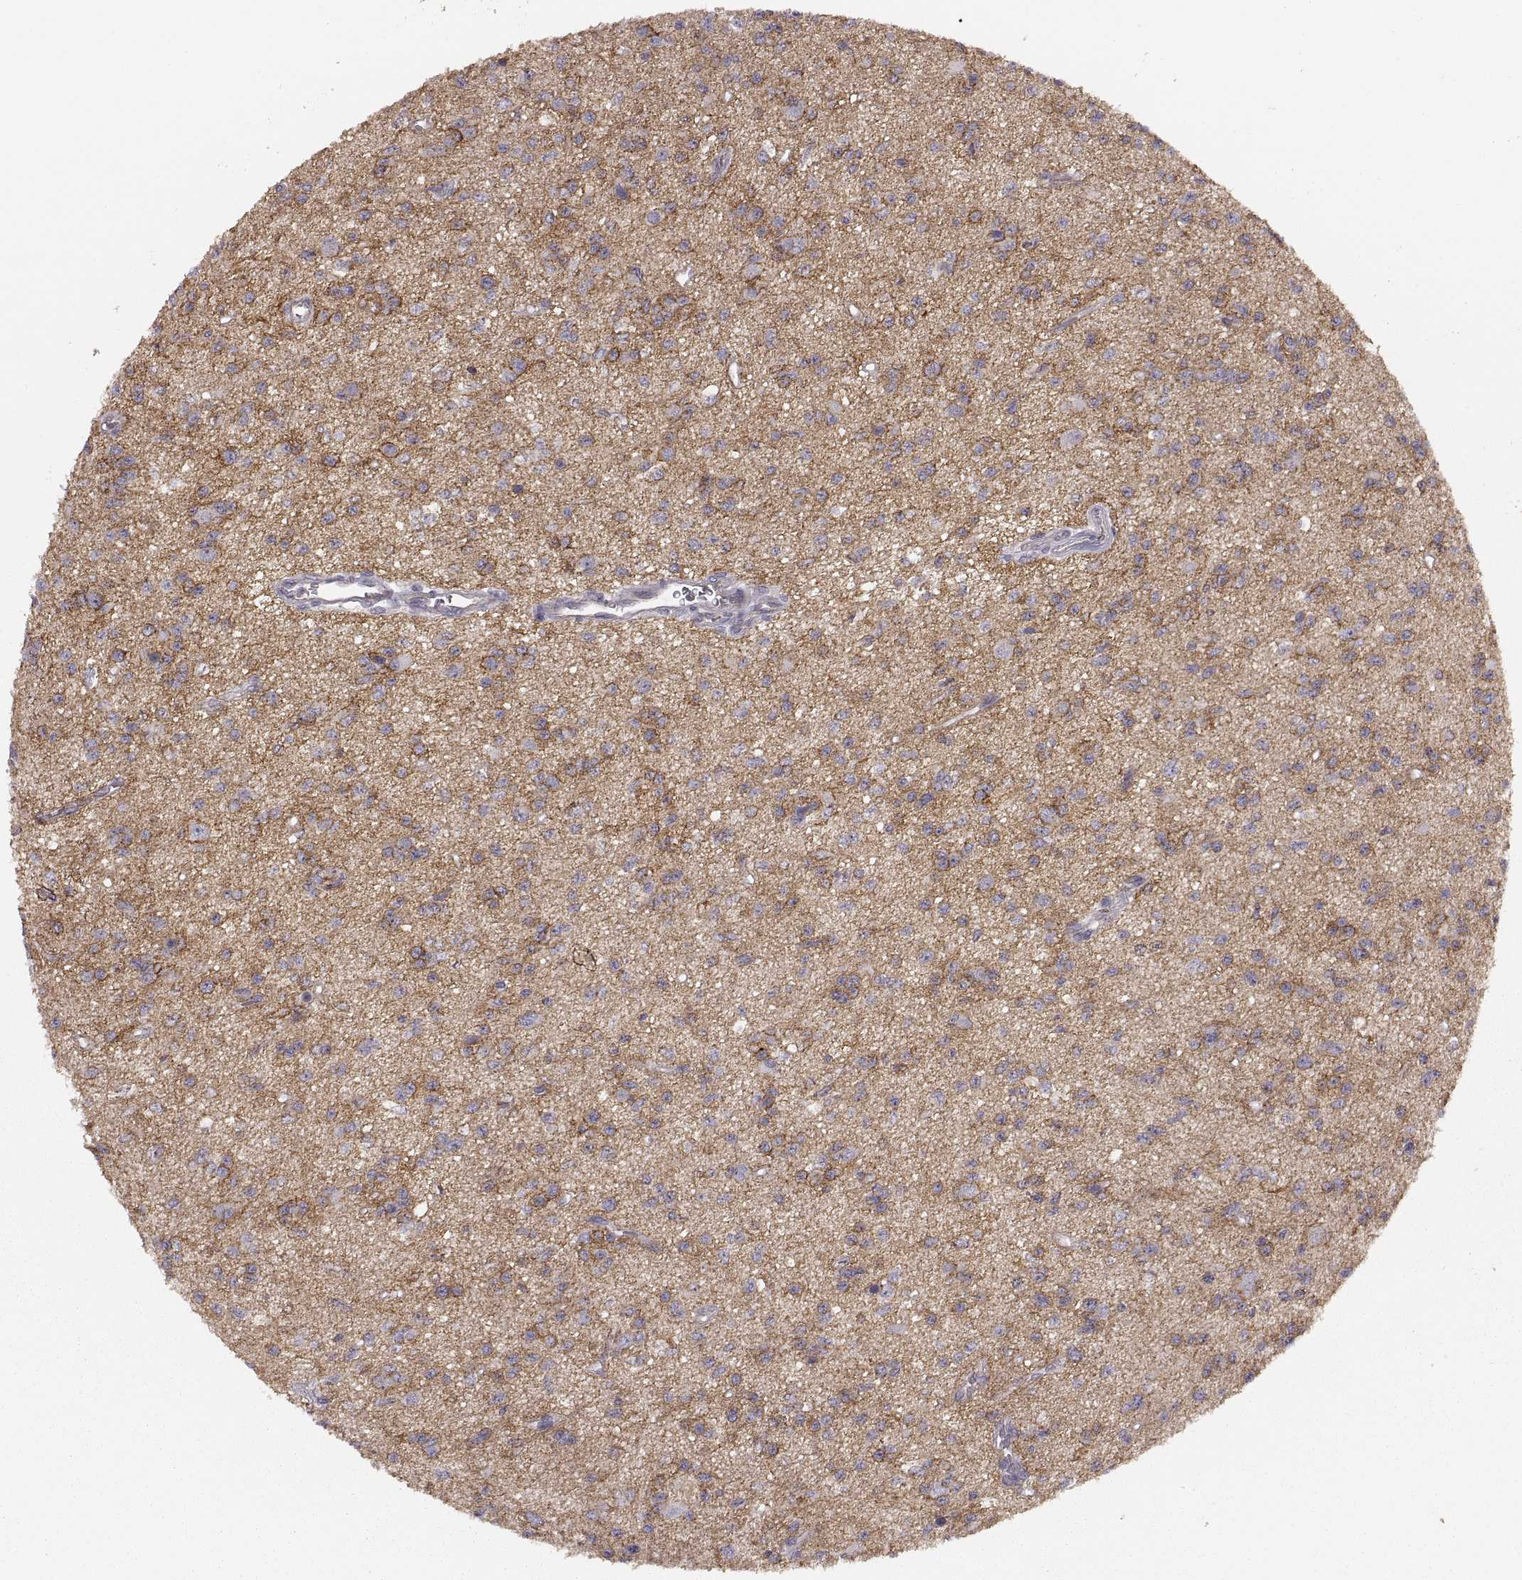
{"staining": {"intensity": "strong", "quantity": "25%-75%", "location": "cytoplasmic/membranous"}, "tissue": "glioma", "cell_type": "Tumor cells", "image_type": "cancer", "snomed": [{"axis": "morphology", "description": "Glioma, malignant, Low grade"}, {"axis": "topography", "description": "Brain"}], "caption": "Malignant glioma (low-grade) stained with a protein marker displays strong staining in tumor cells.", "gene": "CDH2", "patient": {"sex": "female", "age": 45}}